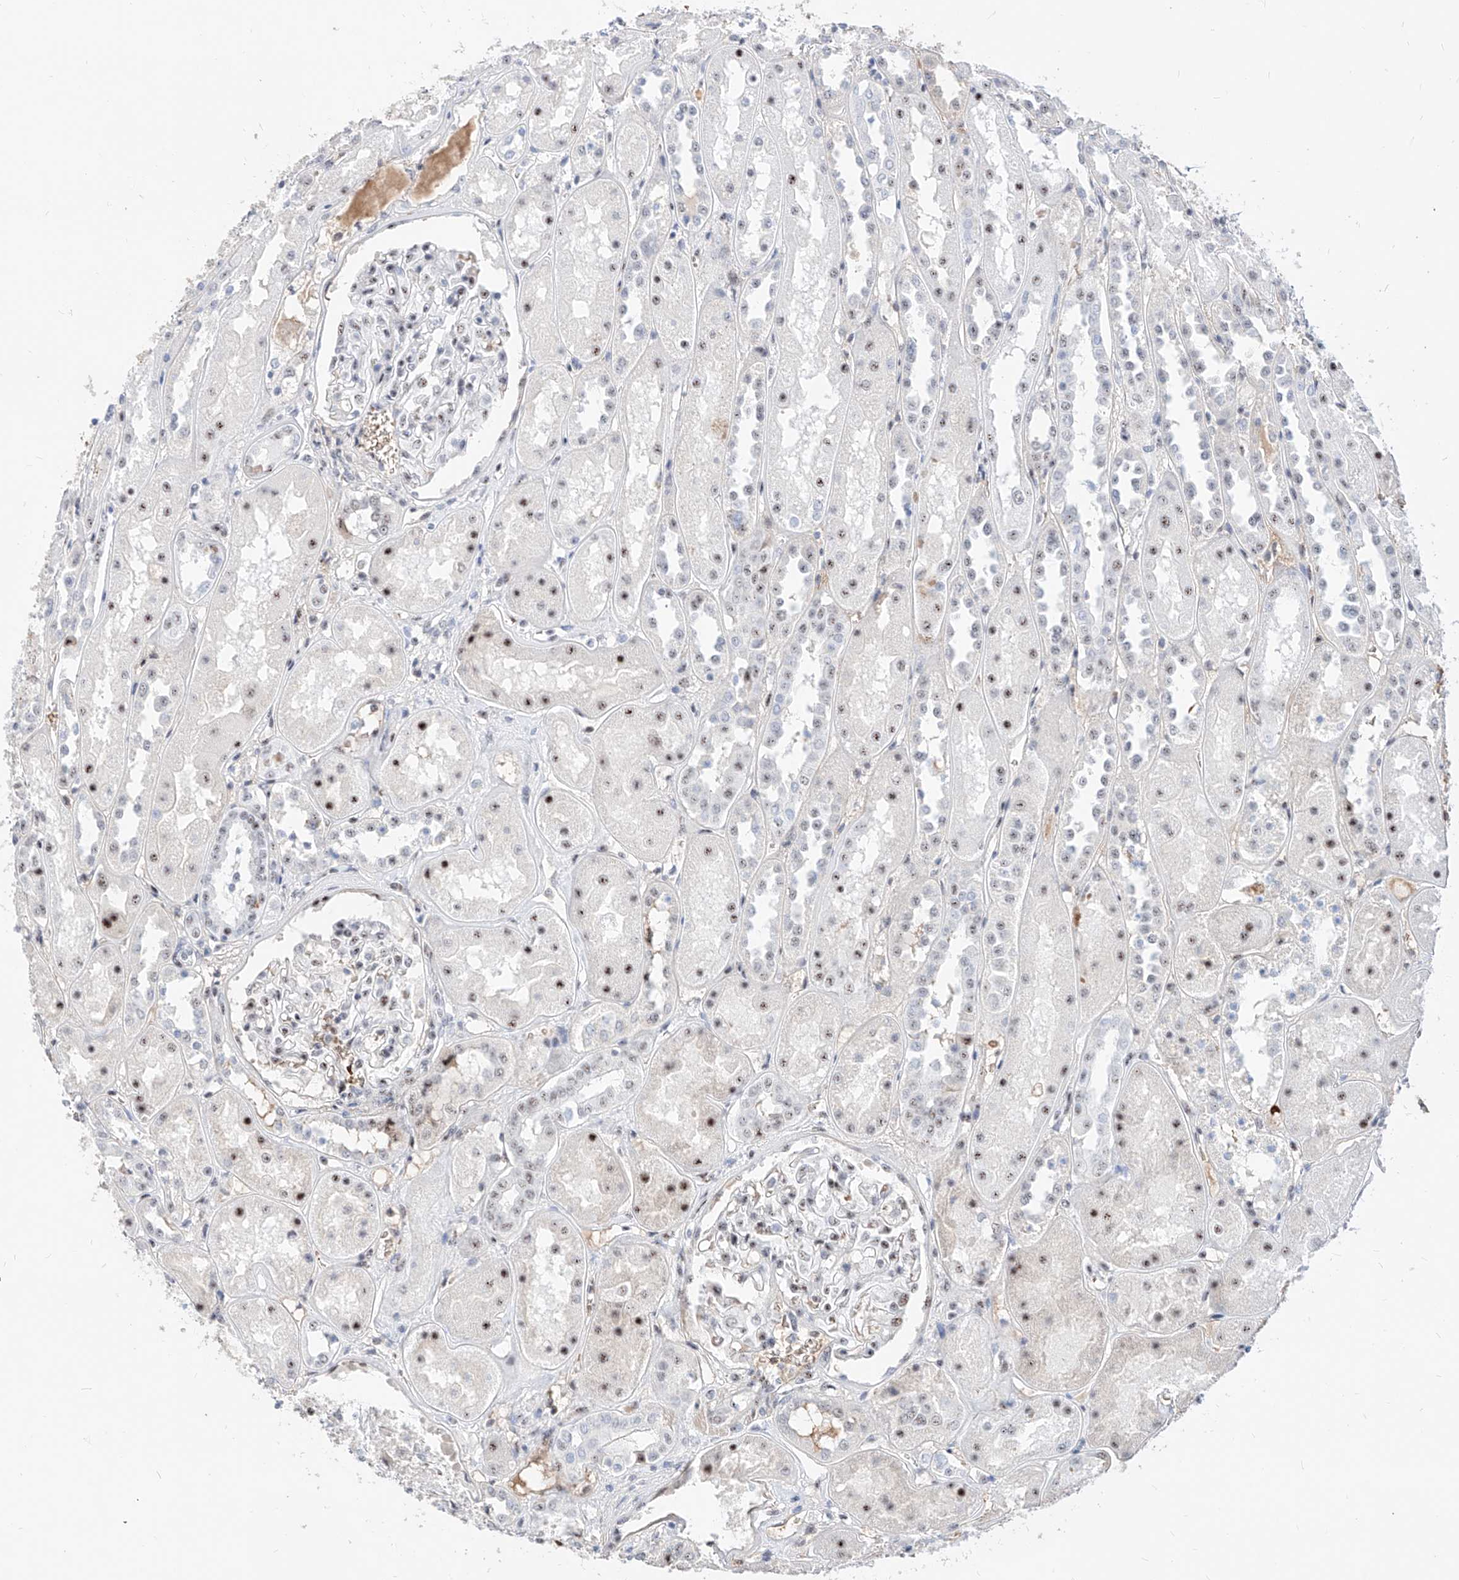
{"staining": {"intensity": "moderate", "quantity": "<25%", "location": "nuclear"}, "tissue": "kidney", "cell_type": "Cells in glomeruli", "image_type": "normal", "snomed": [{"axis": "morphology", "description": "Normal tissue, NOS"}, {"axis": "topography", "description": "Kidney"}], "caption": "An immunohistochemistry photomicrograph of unremarkable tissue is shown. Protein staining in brown highlights moderate nuclear positivity in kidney within cells in glomeruli. (brown staining indicates protein expression, while blue staining denotes nuclei).", "gene": "ZFP42", "patient": {"sex": "male", "age": 70}}